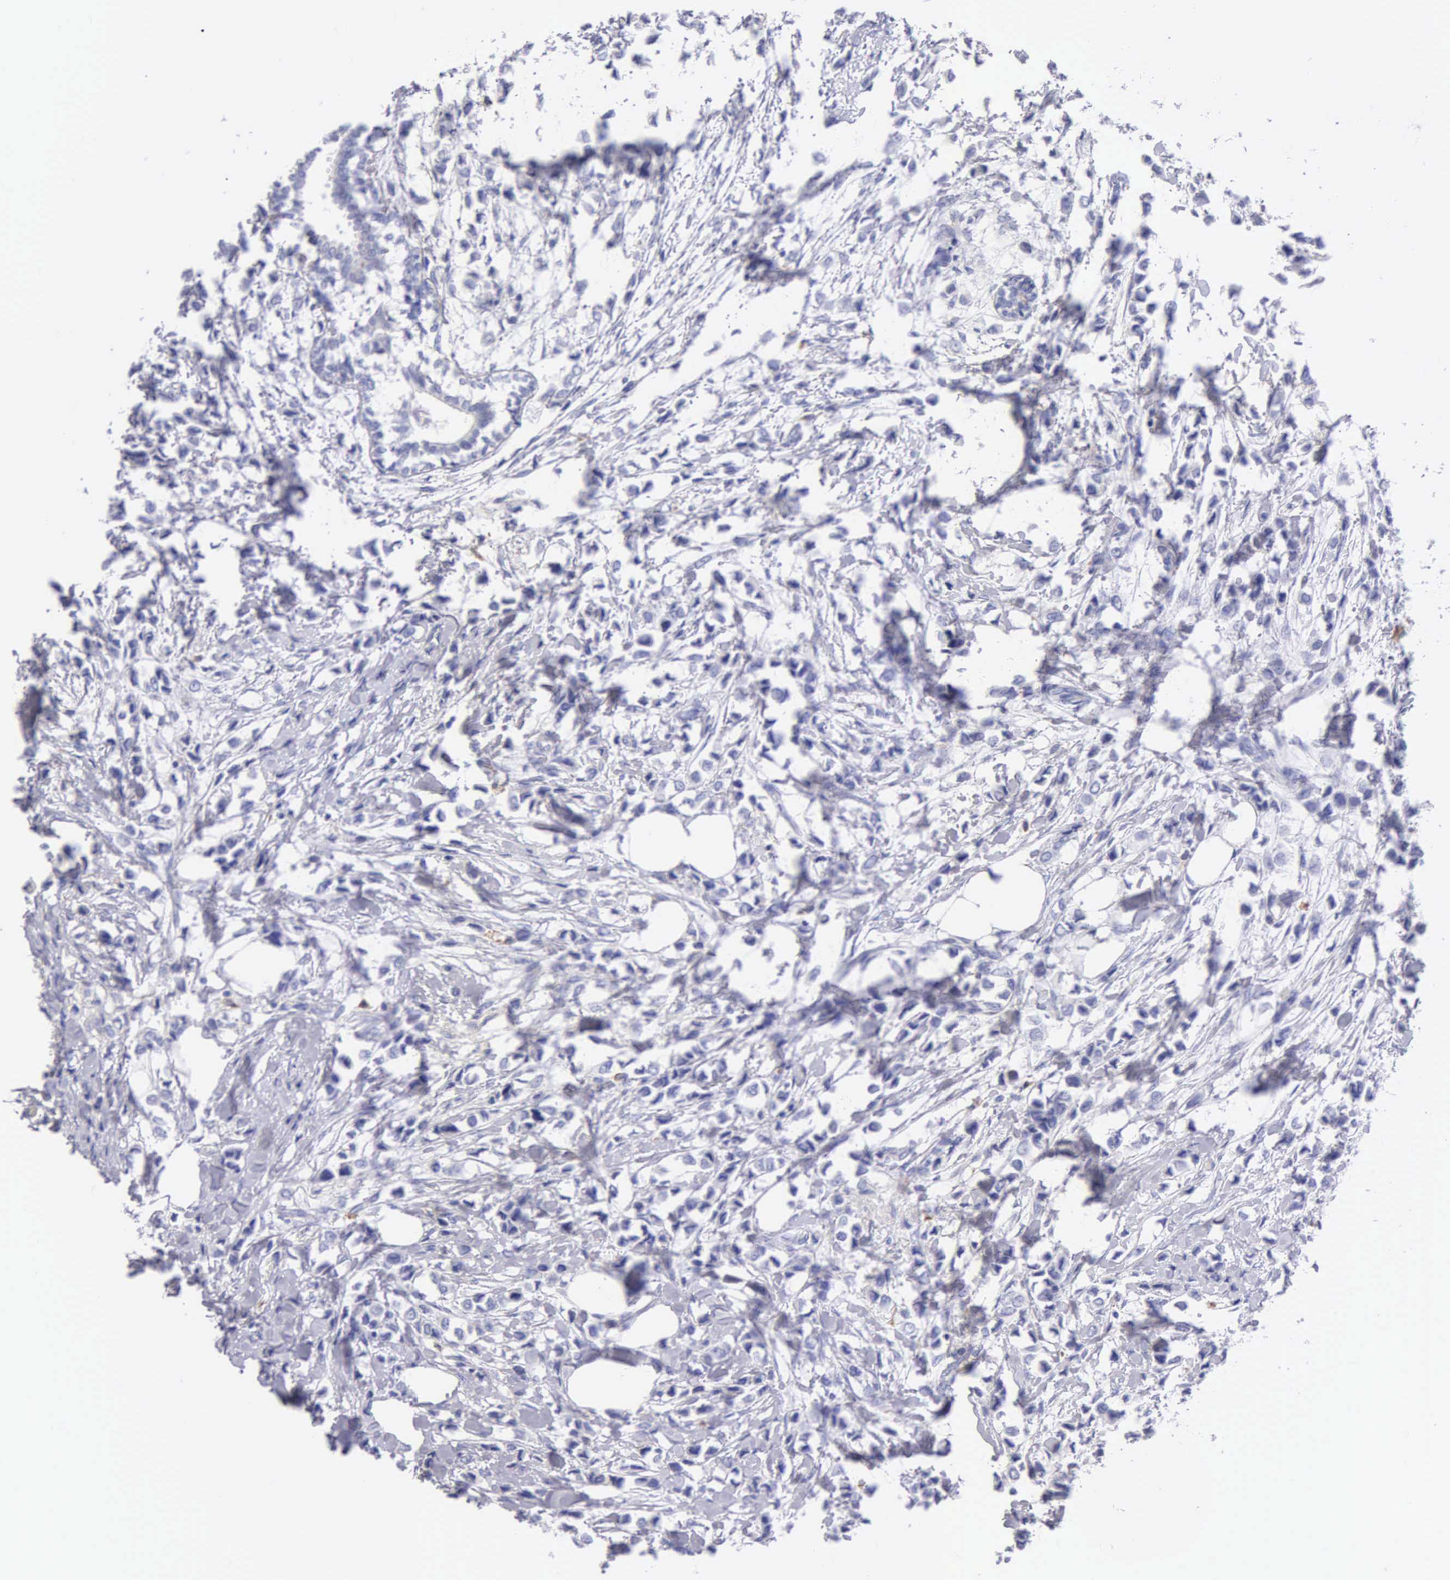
{"staining": {"intensity": "negative", "quantity": "none", "location": "none"}, "tissue": "breast cancer", "cell_type": "Tumor cells", "image_type": "cancer", "snomed": [{"axis": "morphology", "description": "Lobular carcinoma"}, {"axis": "topography", "description": "Breast"}], "caption": "A micrograph of lobular carcinoma (breast) stained for a protein exhibits no brown staining in tumor cells.", "gene": "TYRP1", "patient": {"sex": "female", "age": 51}}